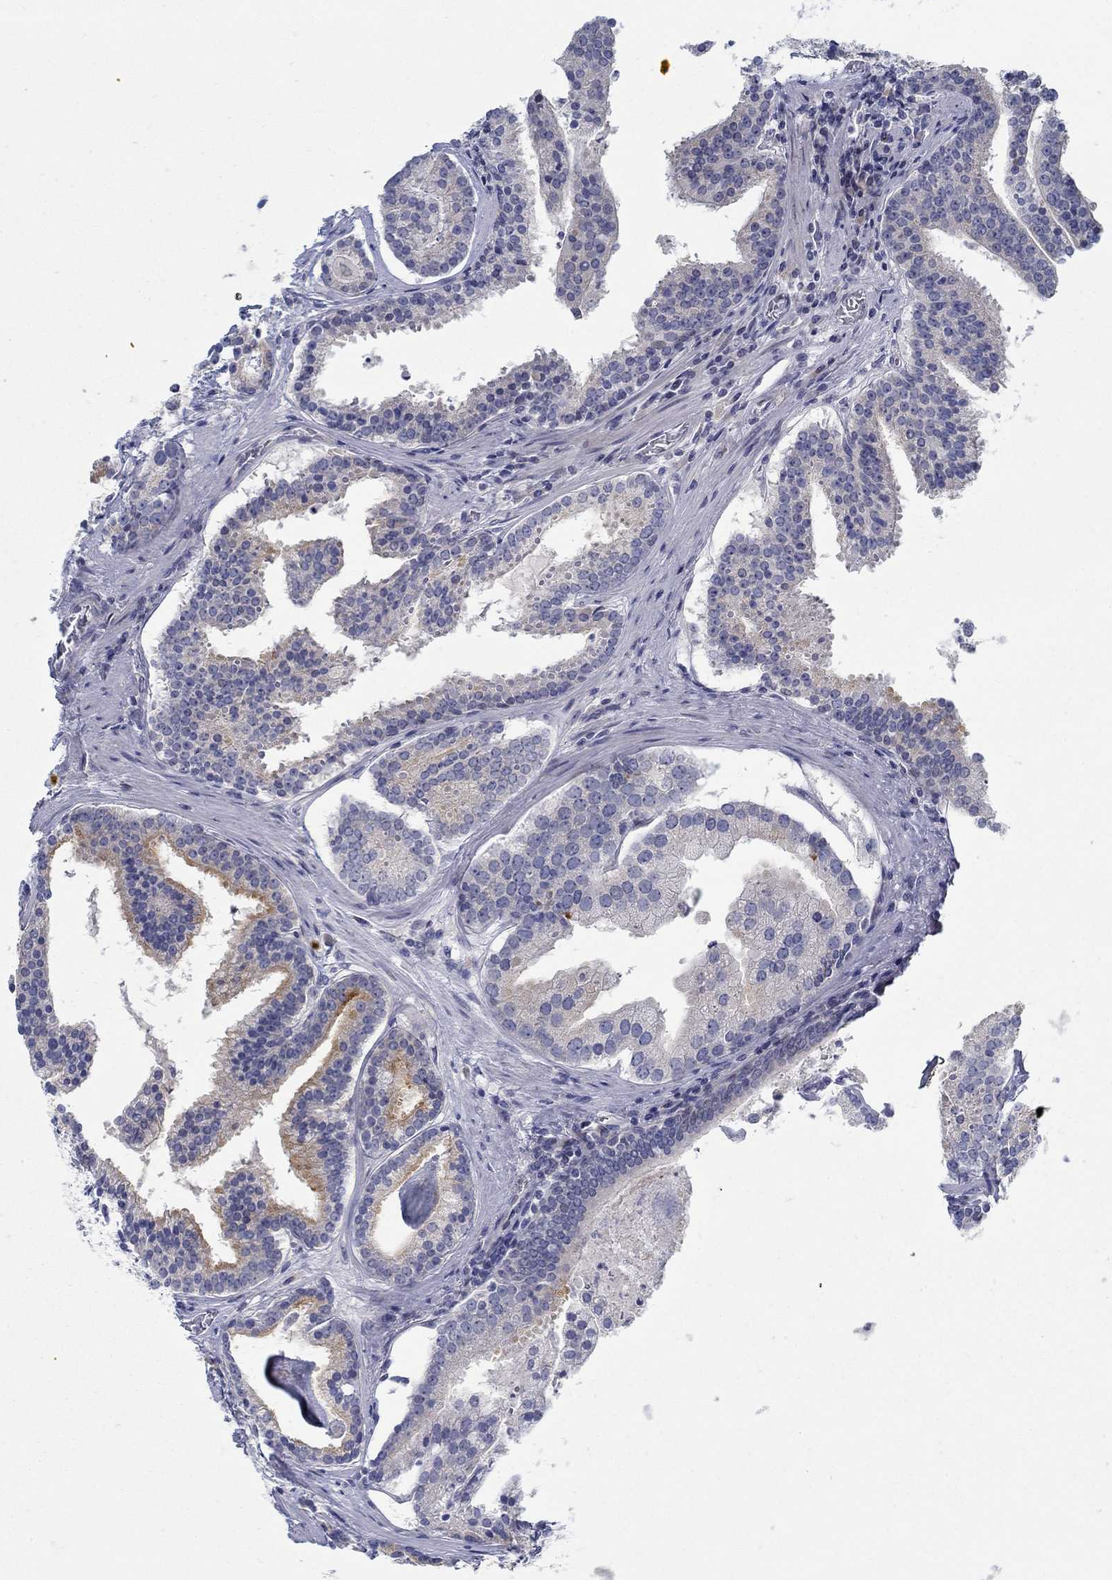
{"staining": {"intensity": "strong", "quantity": "25%-75%", "location": "cytoplasmic/membranous"}, "tissue": "prostate cancer", "cell_type": "Tumor cells", "image_type": "cancer", "snomed": [{"axis": "morphology", "description": "Adenocarcinoma, NOS"}, {"axis": "topography", "description": "Prostate and seminal vesicle, NOS"}, {"axis": "topography", "description": "Prostate"}], "caption": "A brown stain highlights strong cytoplasmic/membranous staining of a protein in human prostate cancer tumor cells. (DAB (3,3'-diaminobenzidine) = brown stain, brightfield microscopy at high magnification).", "gene": "ANO7", "patient": {"sex": "male", "age": 44}}